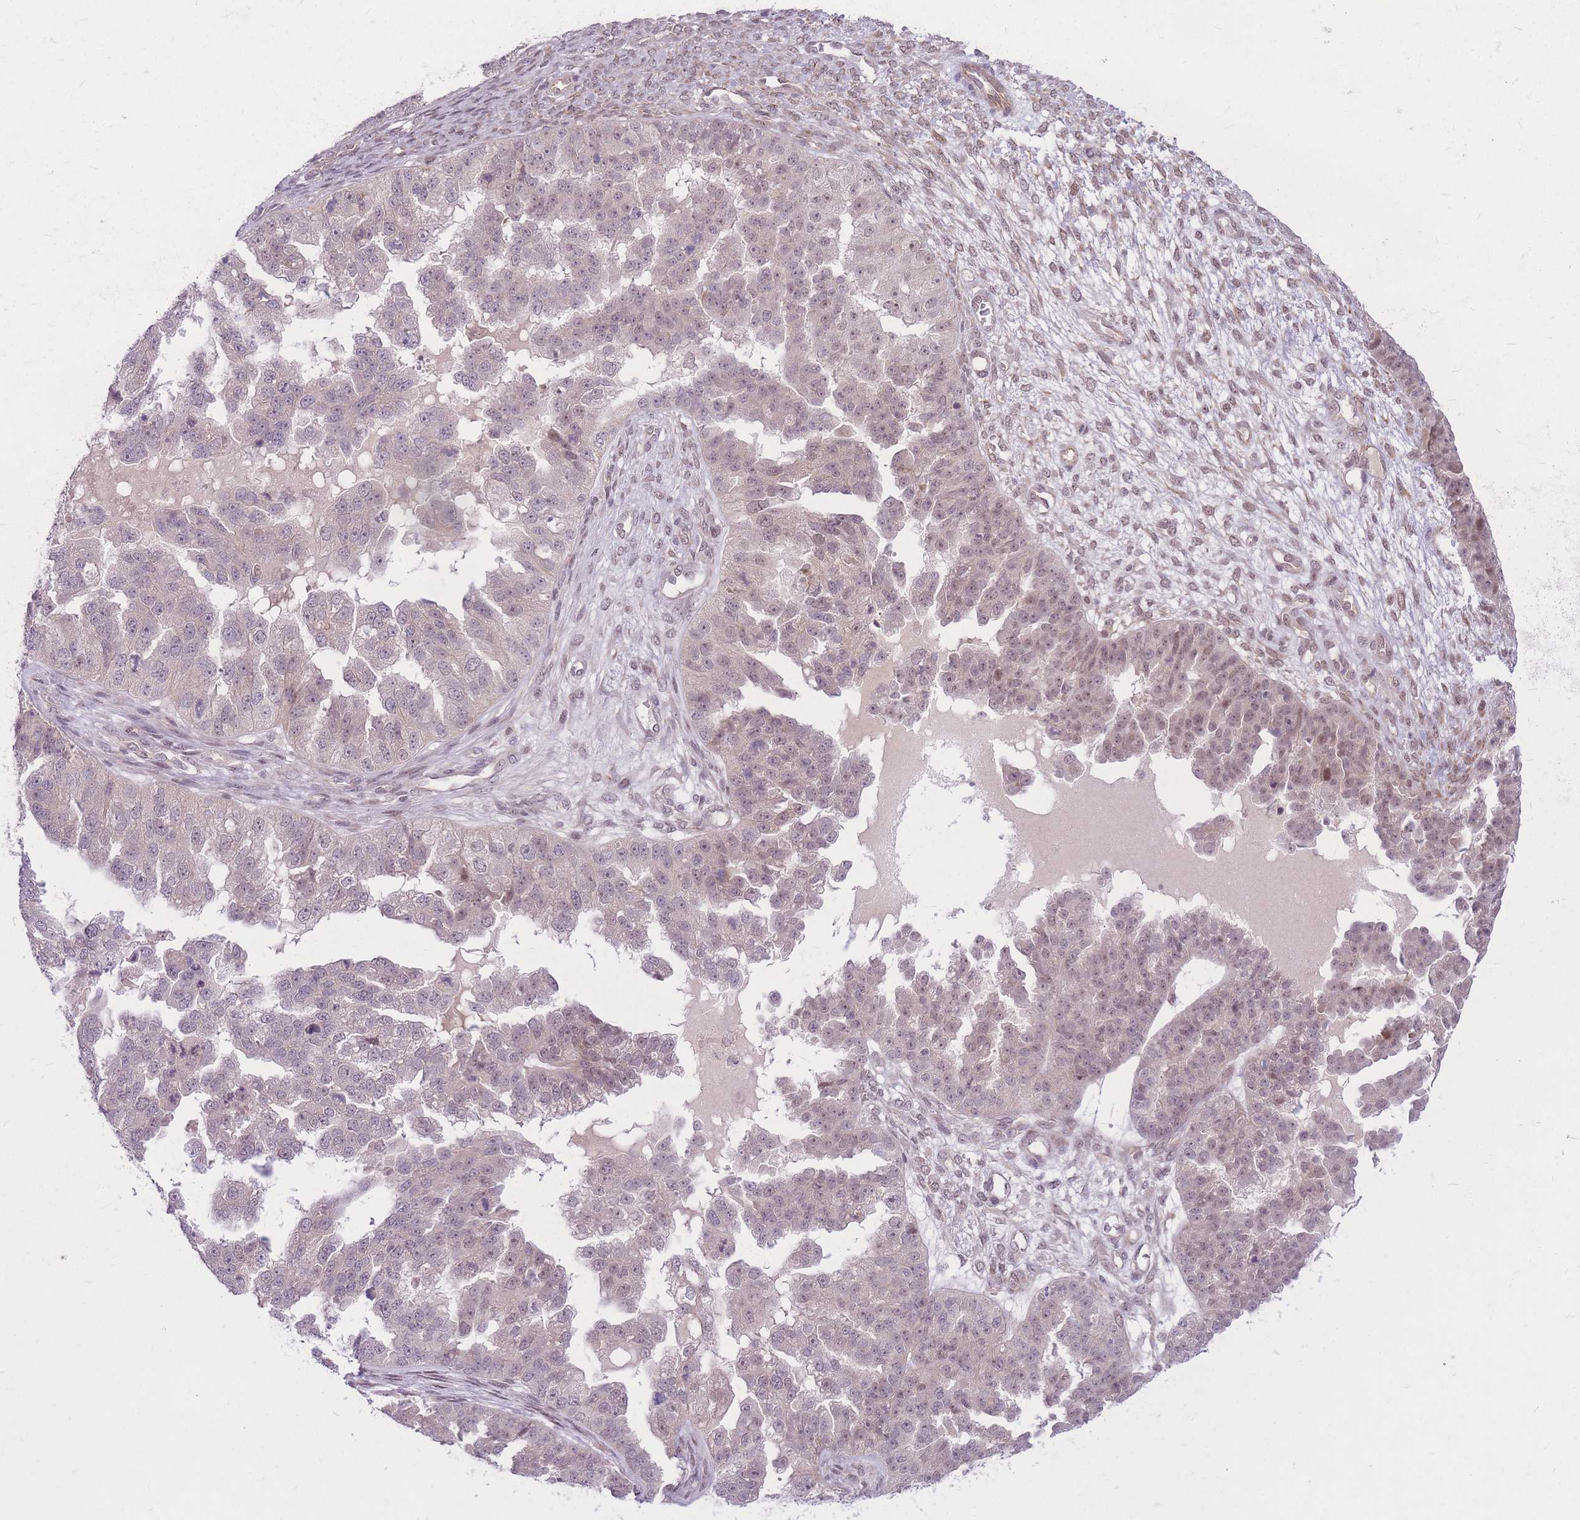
{"staining": {"intensity": "weak", "quantity": "<25%", "location": "nuclear"}, "tissue": "ovarian cancer", "cell_type": "Tumor cells", "image_type": "cancer", "snomed": [{"axis": "morphology", "description": "Cystadenocarcinoma, serous, NOS"}, {"axis": "topography", "description": "Ovary"}], "caption": "This histopathology image is of ovarian serous cystadenocarcinoma stained with immunohistochemistry (IHC) to label a protein in brown with the nuclei are counter-stained blue. There is no positivity in tumor cells.", "gene": "ERCC2", "patient": {"sex": "female", "age": 58}}